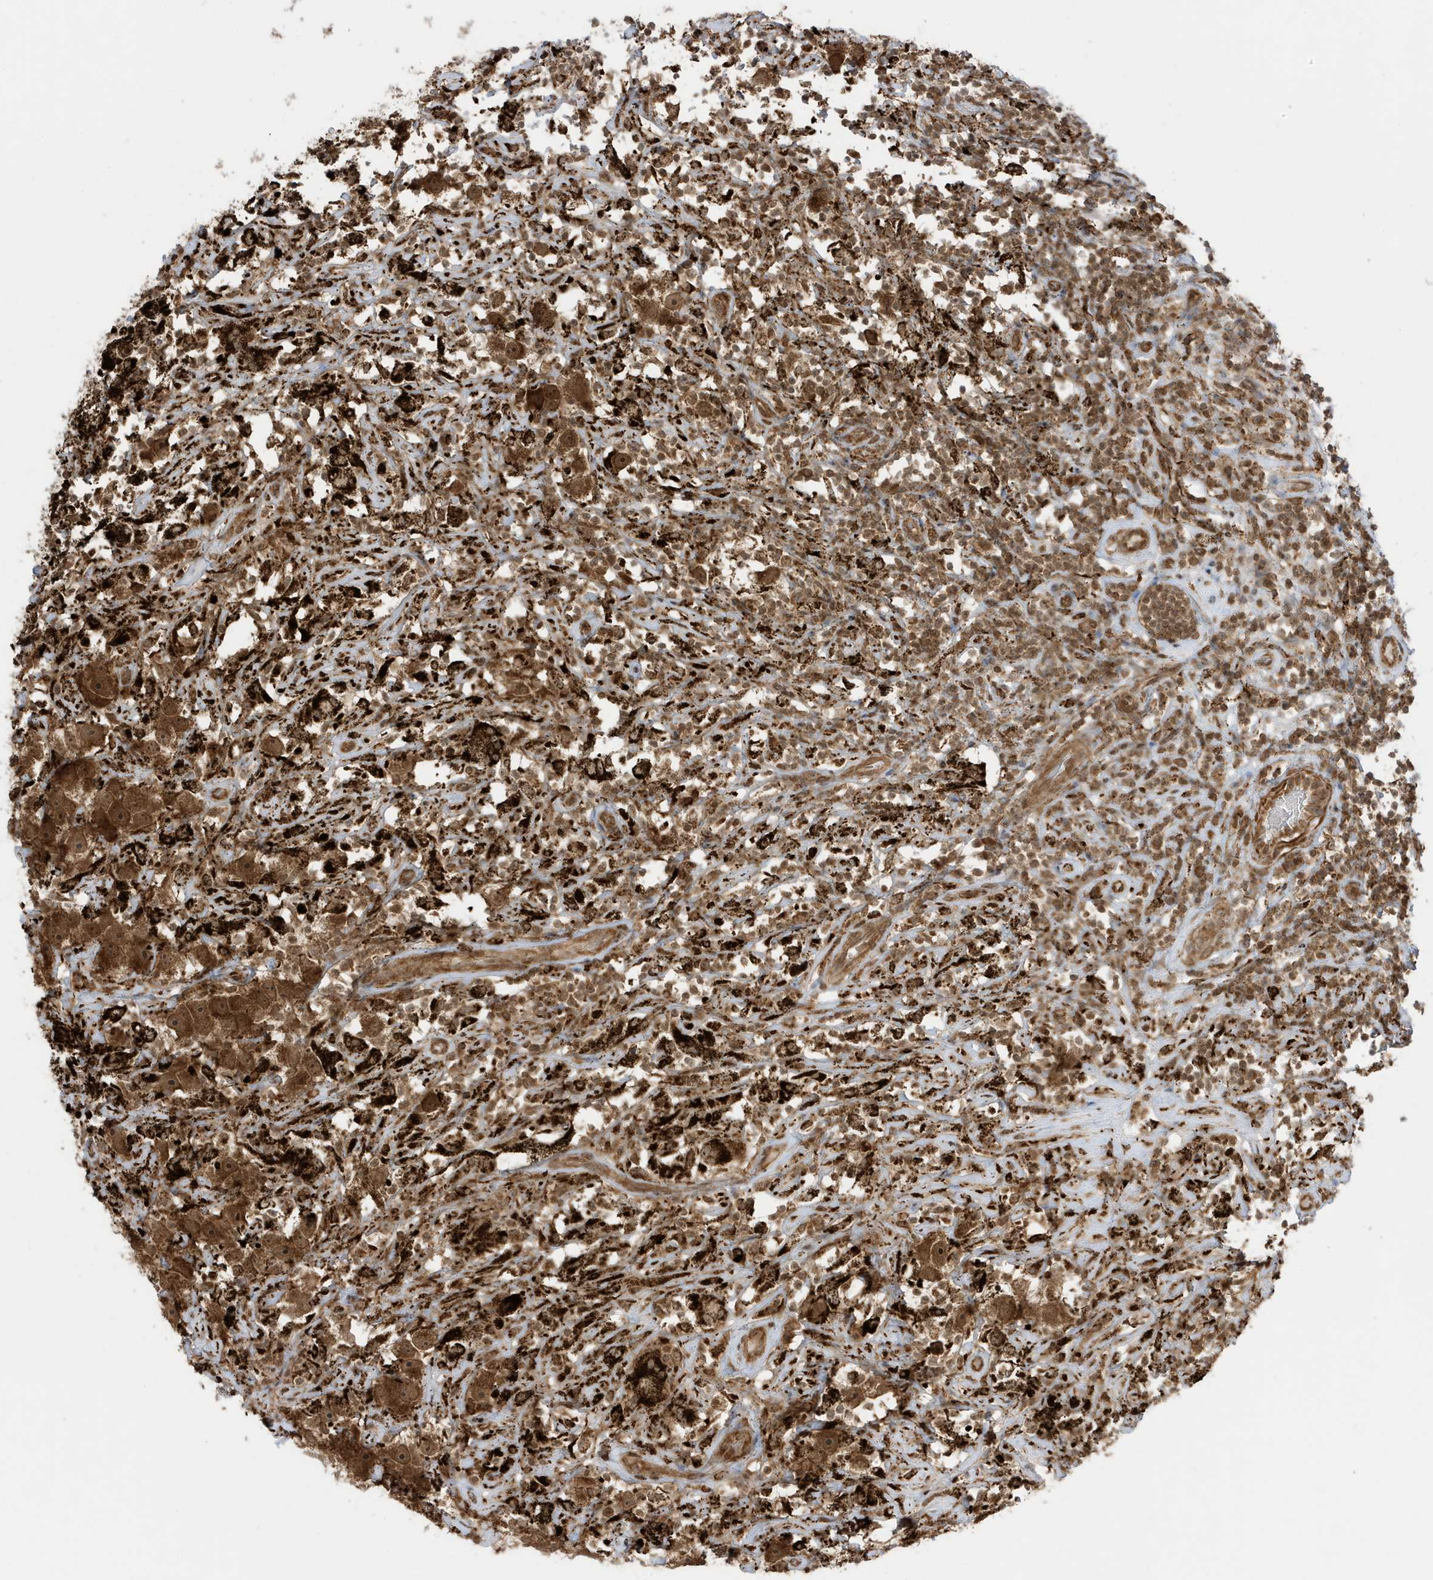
{"staining": {"intensity": "strong", "quantity": ">75%", "location": "cytoplasmic/membranous,nuclear"}, "tissue": "testis cancer", "cell_type": "Tumor cells", "image_type": "cancer", "snomed": [{"axis": "morphology", "description": "Seminoma, NOS"}, {"axis": "topography", "description": "Testis"}], "caption": "A histopathology image showing strong cytoplasmic/membranous and nuclear positivity in approximately >75% of tumor cells in testis cancer, as visualized by brown immunohistochemical staining.", "gene": "DHX36", "patient": {"sex": "male", "age": 49}}